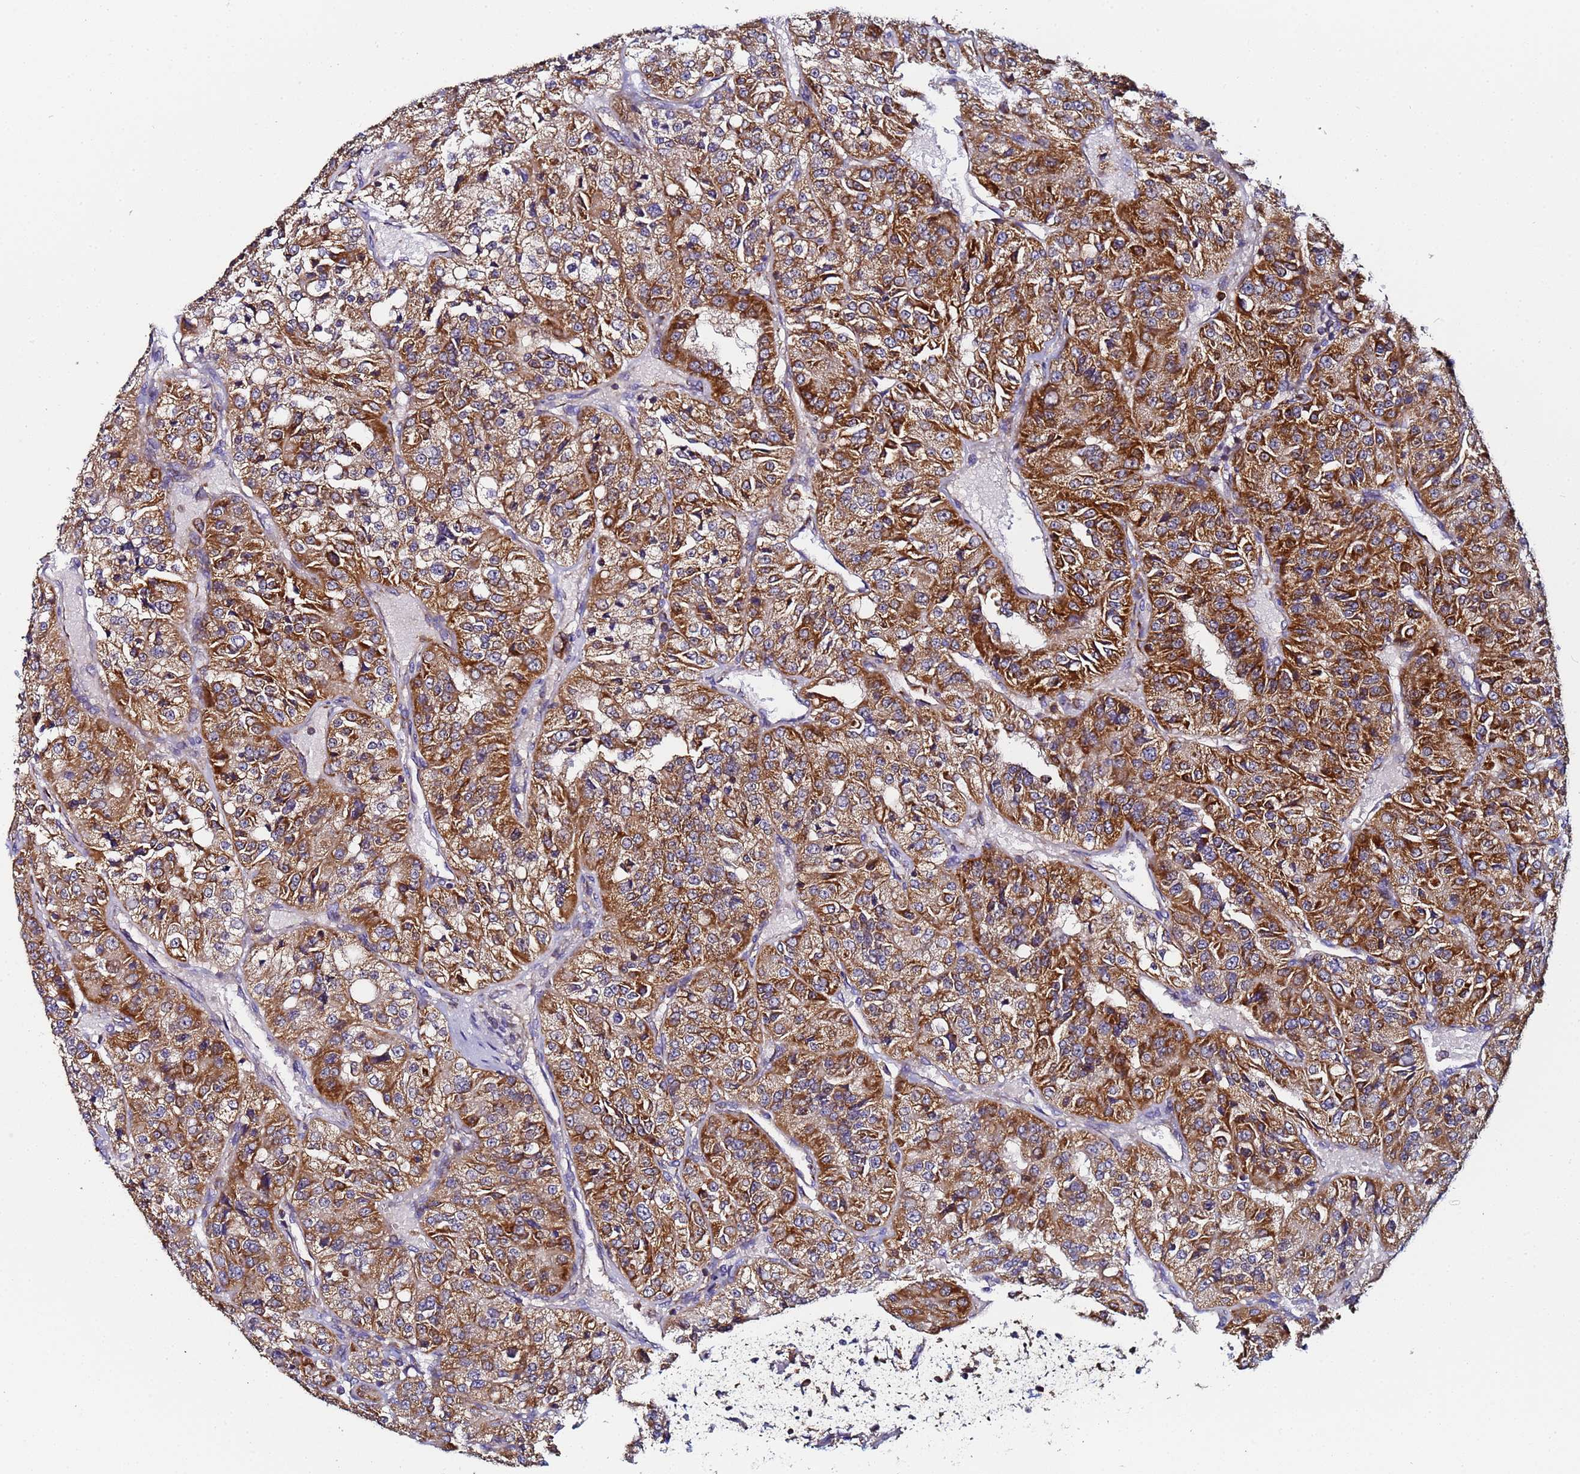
{"staining": {"intensity": "strong", "quantity": ">75%", "location": "cytoplasmic/membranous"}, "tissue": "renal cancer", "cell_type": "Tumor cells", "image_type": "cancer", "snomed": [{"axis": "morphology", "description": "Adenocarcinoma, NOS"}, {"axis": "topography", "description": "Kidney"}], "caption": "Renal cancer was stained to show a protein in brown. There is high levels of strong cytoplasmic/membranous staining in about >75% of tumor cells.", "gene": "CCDC127", "patient": {"sex": "female", "age": 63}}